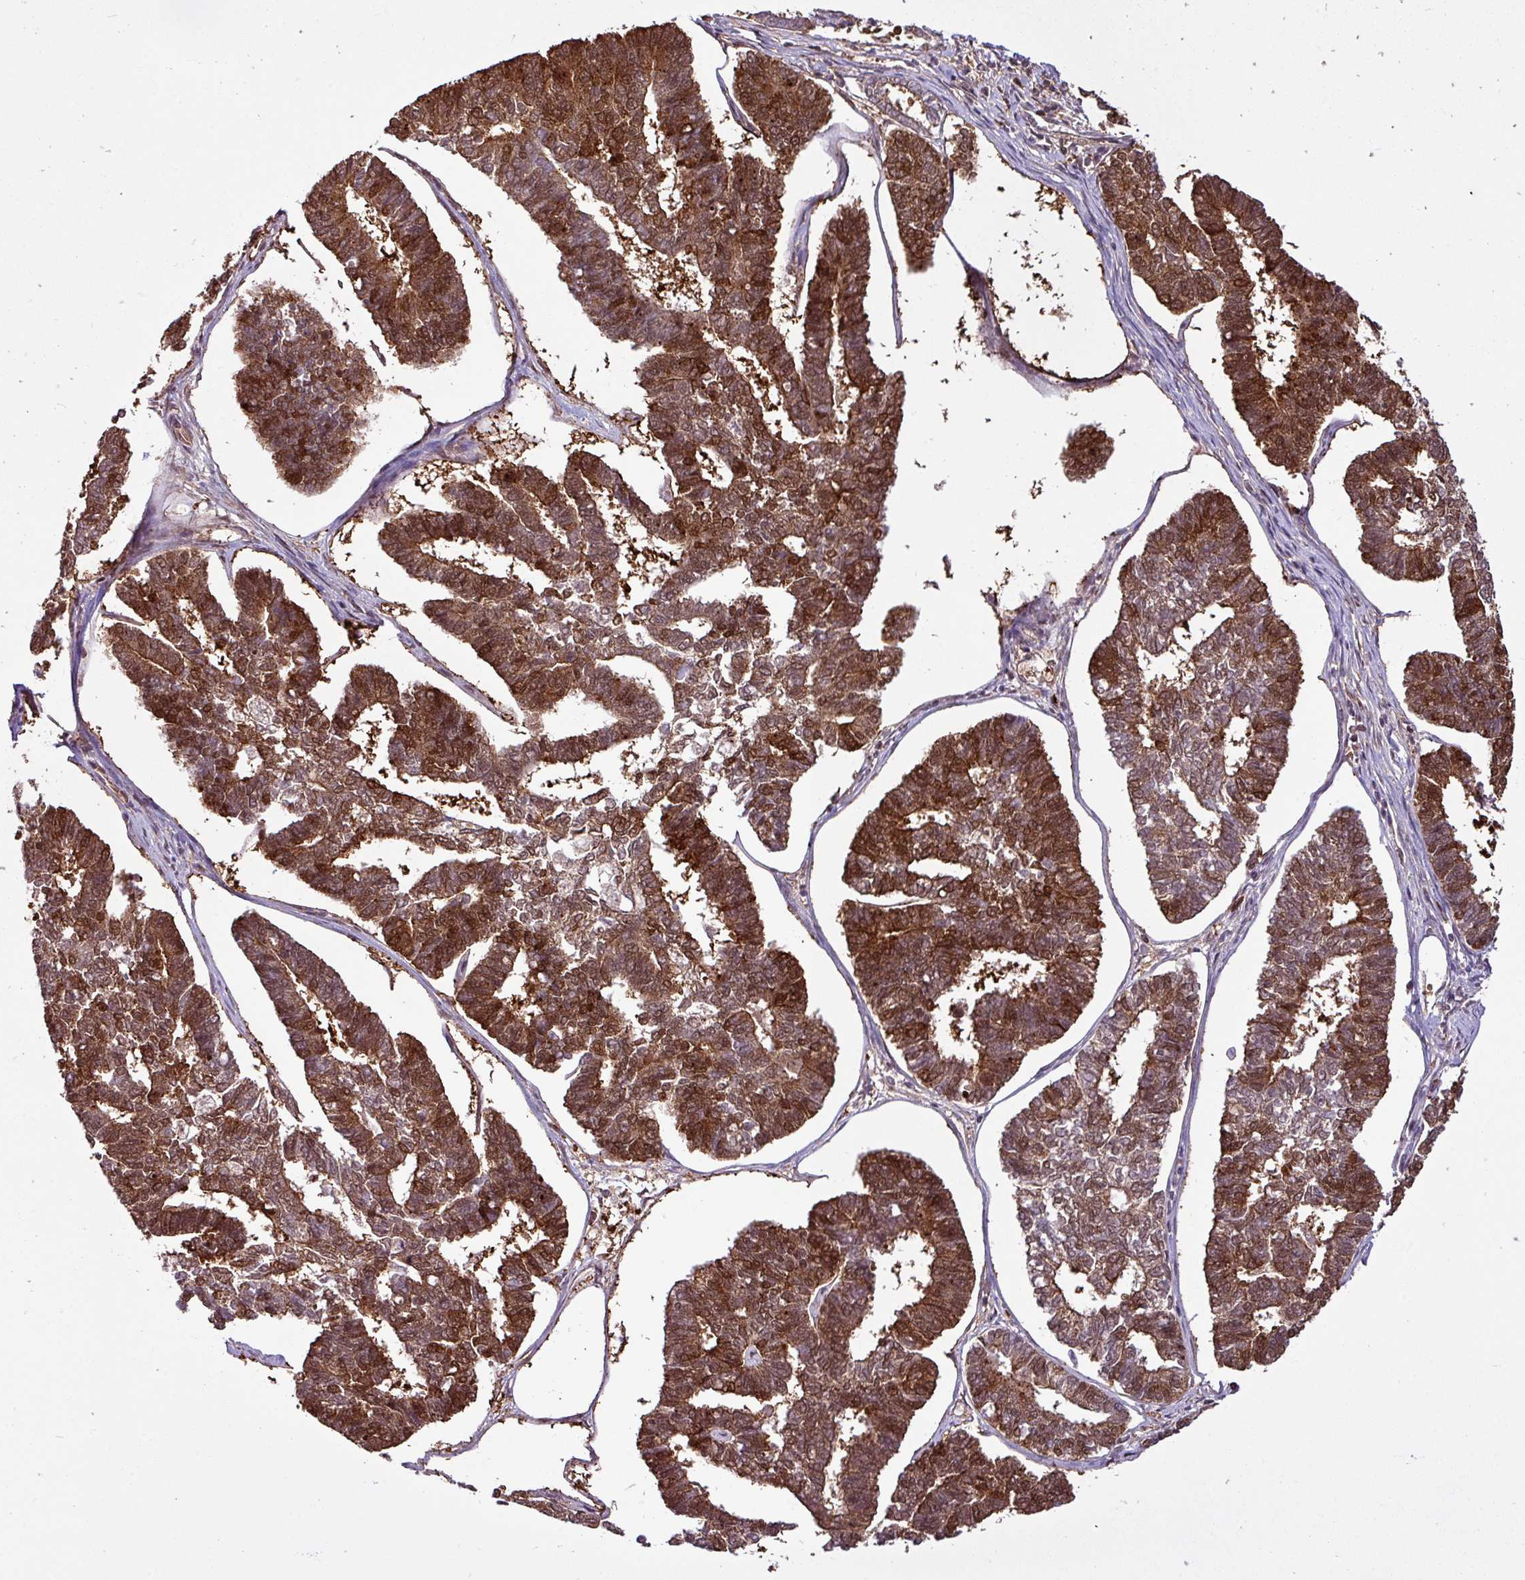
{"staining": {"intensity": "moderate", "quantity": ">75%", "location": "cytoplasmic/membranous,nuclear"}, "tissue": "endometrial cancer", "cell_type": "Tumor cells", "image_type": "cancer", "snomed": [{"axis": "morphology", "description": "Adenocarcinoma, NOS"}, {"axis": "topography", "description": "Endometrium"}], "caption": "Endometrial adenocarcinoma tissue demonstrates moderate cytoplasmic/membranous and nuclear positivity in about >75% of tumor cells, visualized by immunohistochemistry. (DAB (3,3'-diaminobenzidine) IHC, brown staining for protein, blue staining for nuclei).", "gene": "ITPKC", "patient": {"sex": "female", "age": 70}}